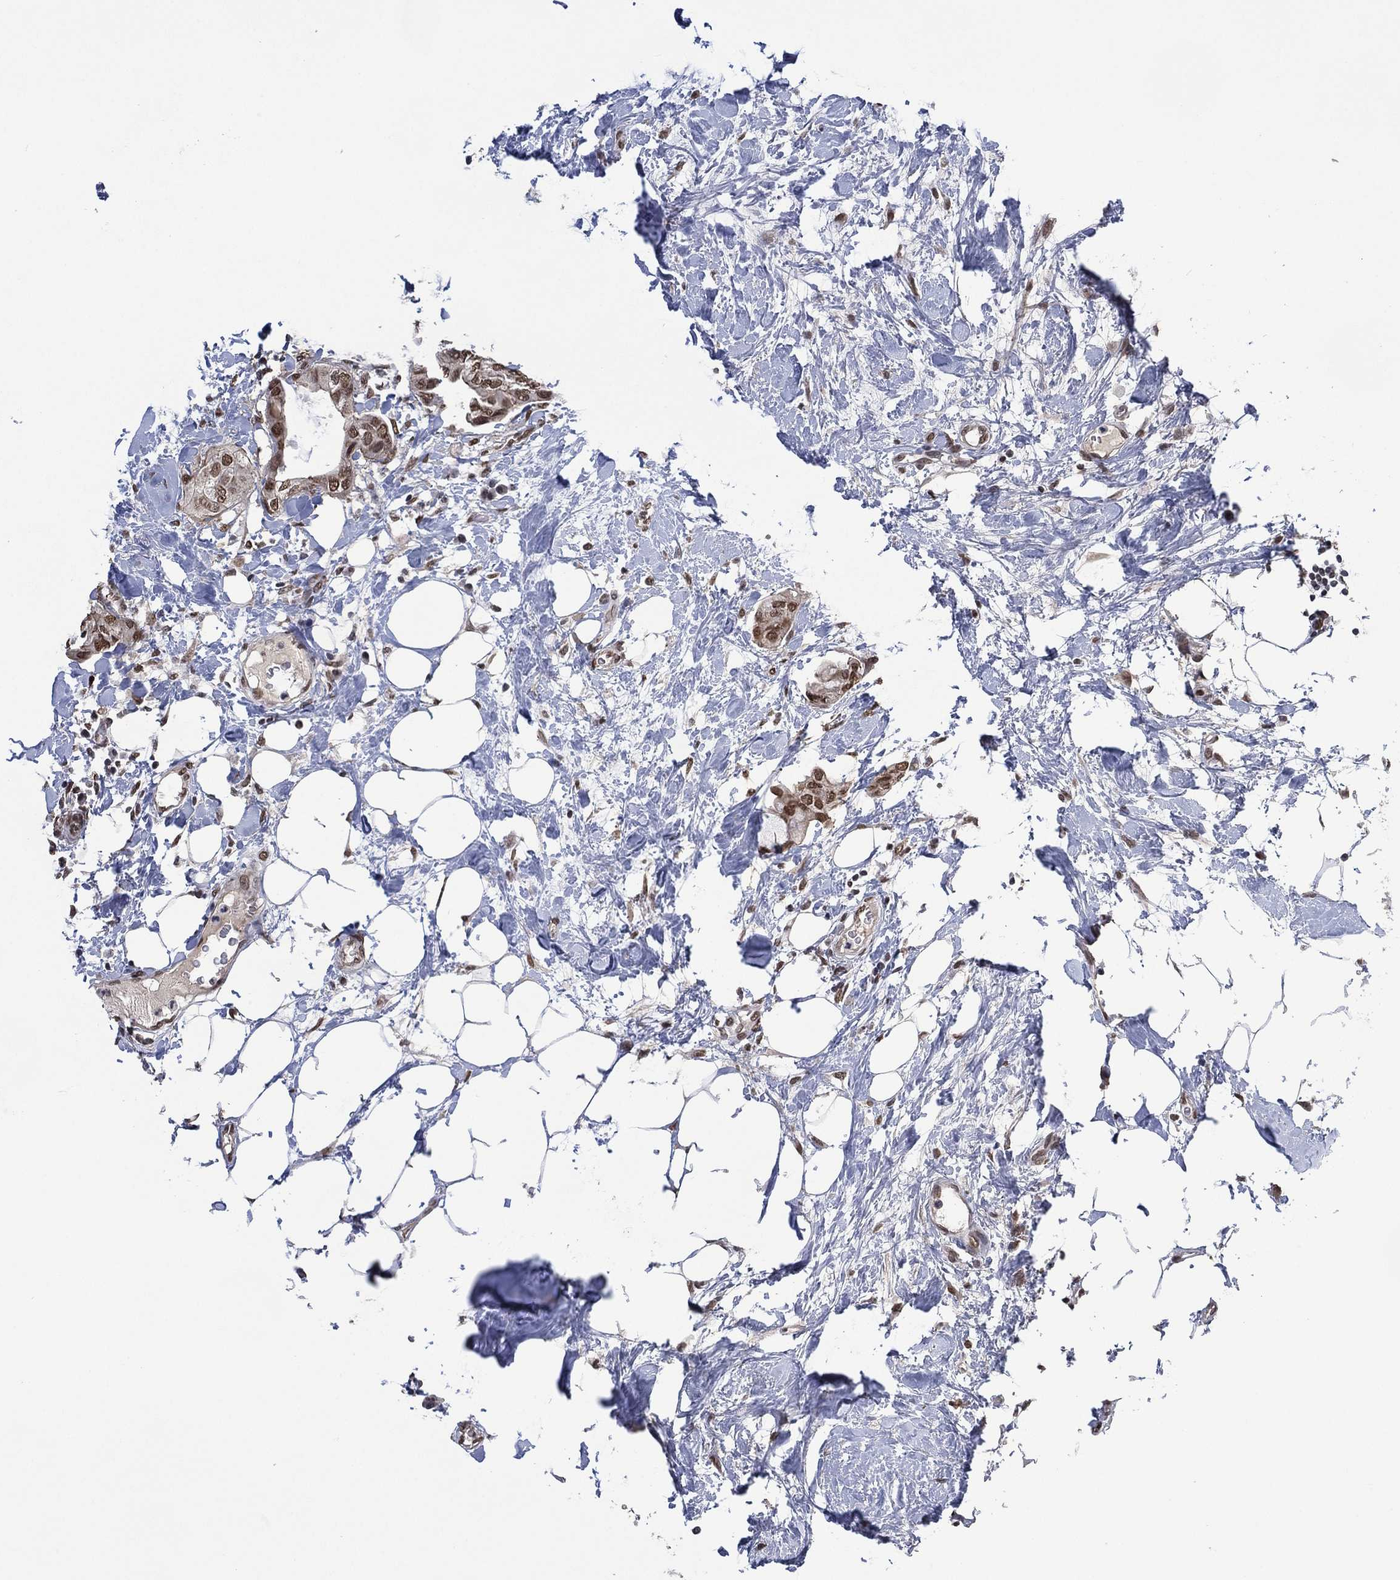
{"staining": {"intensity": "moderate", "quantity": ">75%", "location": "nuclear"}, "tissue": "breast cancer", "cell_type": "Tumor cells", "image_type": "cancer", "snomed": [{"axis": "morphology", "description": "Normal tissue, NOS"}, {"axis": "morphology", "description": "Duct carcinoma"}, {"axis": "topography", "description": "Breast"}], "caption": "Moderate nuclear expression is appreciated in approximately >75% of tumor cells in breast cancer. Using DAB (brown) and hematoxylin (blue) stains, captured at high magnification using brightfield microscopy.", "gene": "EHMT1", "patient": {"sex": "female", "age": 40}}